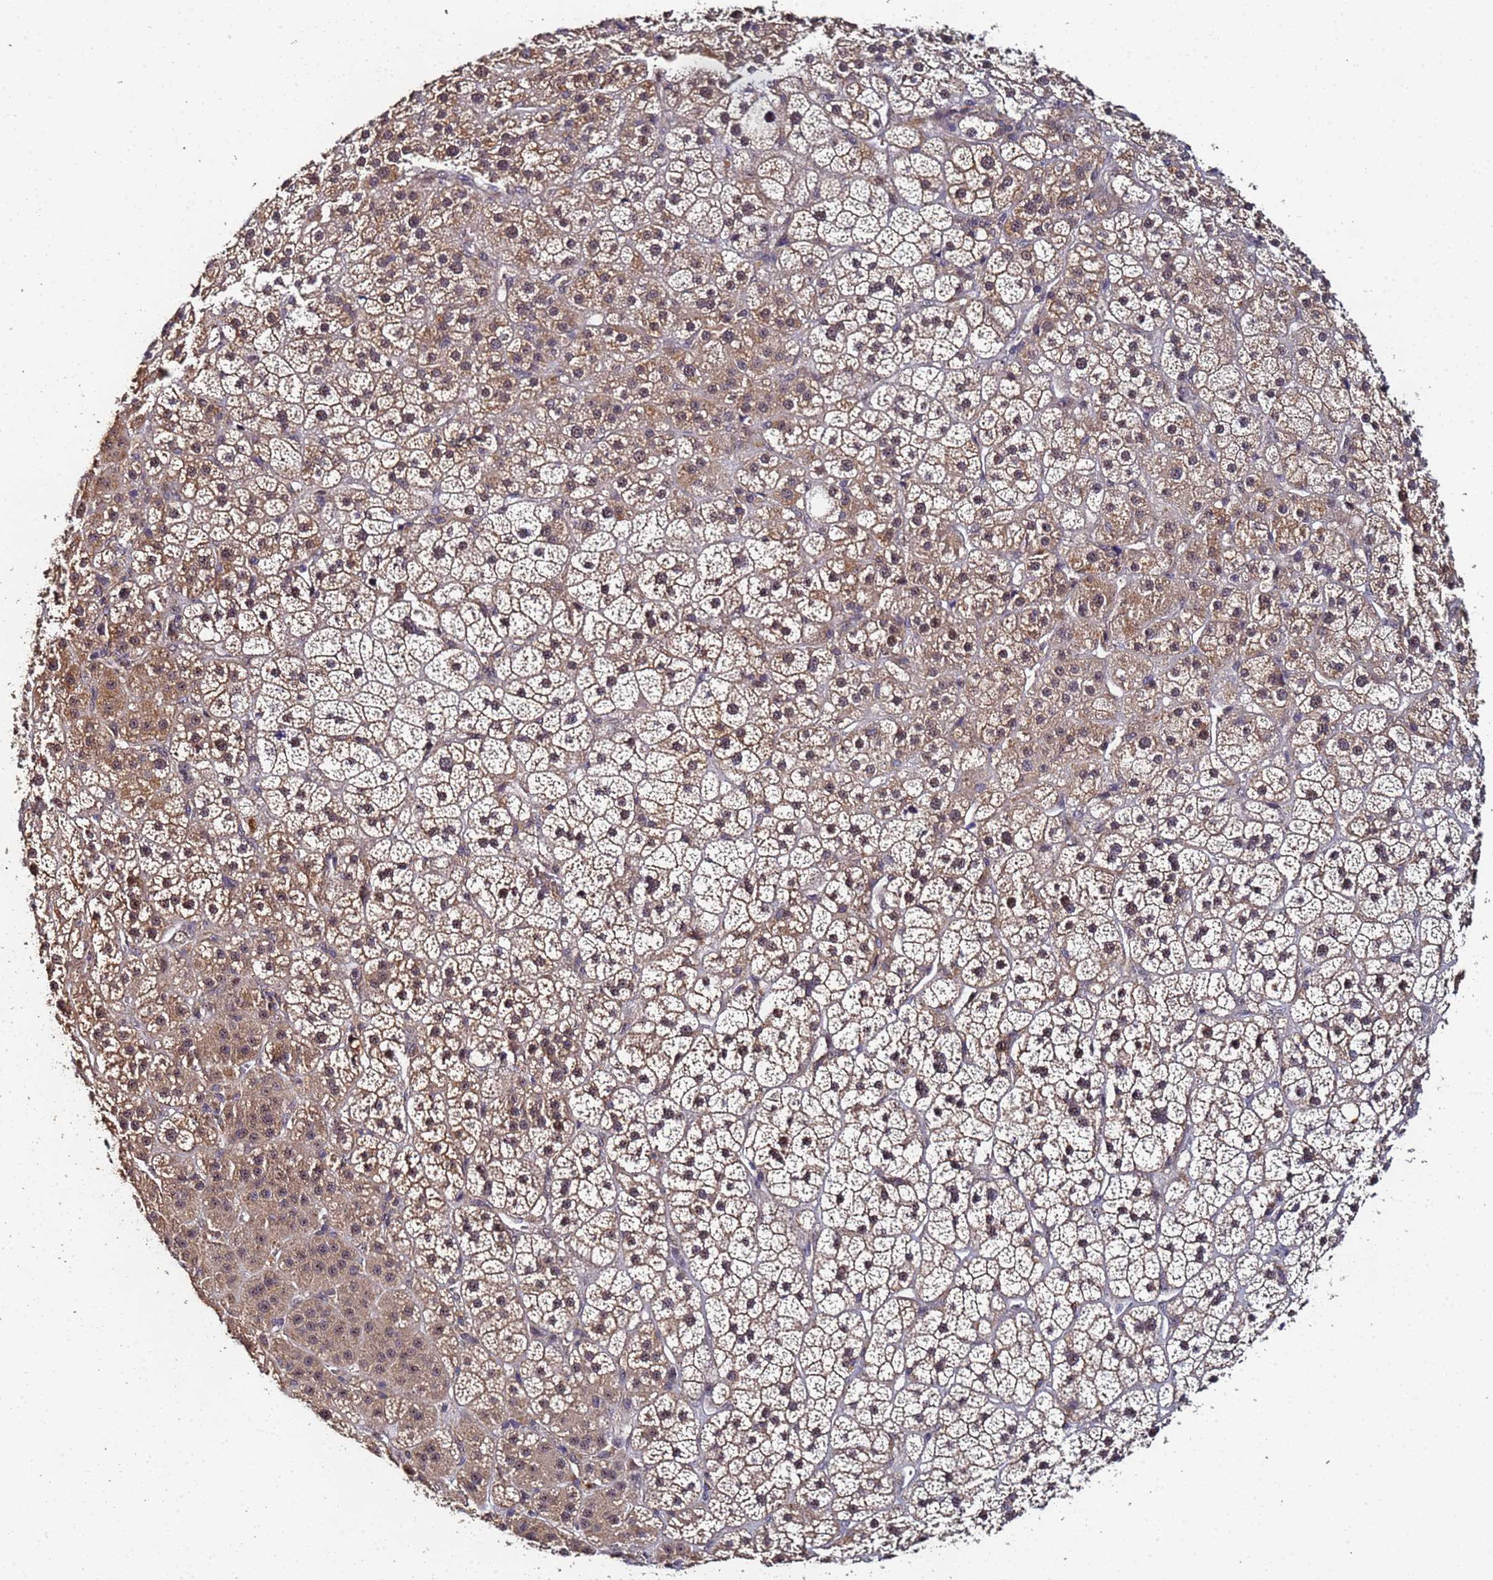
{"staining": {"intensity": "moderate", "quantity": "25%-75%", "location": "cytoplasmic/membranous,nuclear"}, "tissue": "adrenal gland", "cell_type": "Glandular cells", "image_type": "normal", "snomed": [{"axis": "morphology", "description": "Normal tissue, NOS"}, {"axis": "topography", "description": "Adrenal gland"}], "caption": "Immunohistochemistry (IHC) staining of normal adrenal gland, which displays medium levels of moderate cytoplasmic/membranous,nuclear positivity in about 25%-75% of glandular cells indicating moderate cytoplasmic/membranous,nuclear protein positivity. The staining was performed using DAB (brown) for protein detection and nuclei were counterstained in hematoxylin (blue).", "gene": "OSER1", "patient": {"sex": "female", "age": 70}}